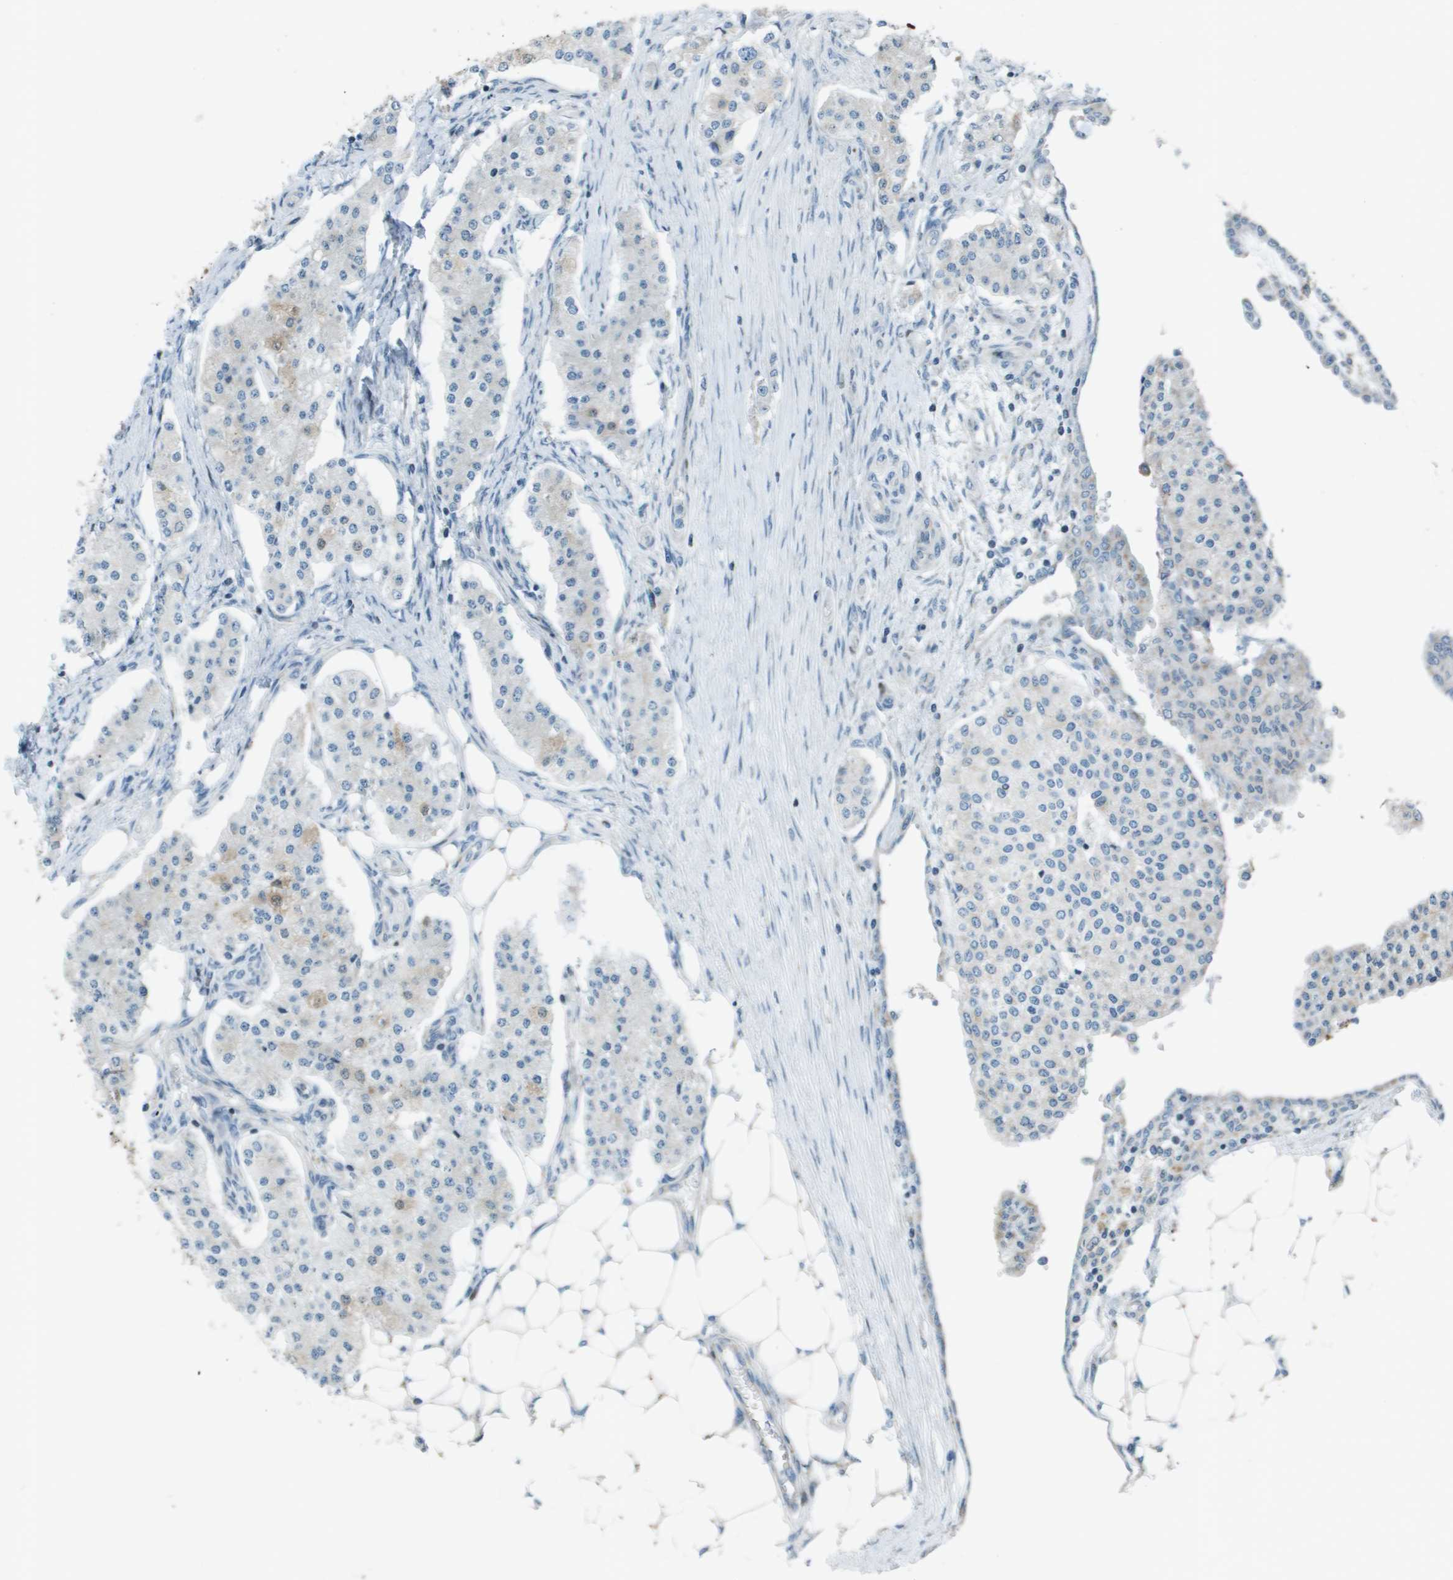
{"staining": {"intensity": "negative", "quantity": "none", "location": "none"}, "tissue": "carcinoid", "cell_type": "Tumor cells", "image_type": "cancer", "snomed": [{"axis": "morphology", "description": "Carcinoid, malignant, NOS"}, {"axis": "topography", "description": "Colon"}], "caption": "Carcinoid (malignant) stained for a protein using immunohistochemistry (IHC) exhibits no staining tumor cells.", "gene": "MGAT3", "patient": {"sex": "female", "age": 52}}